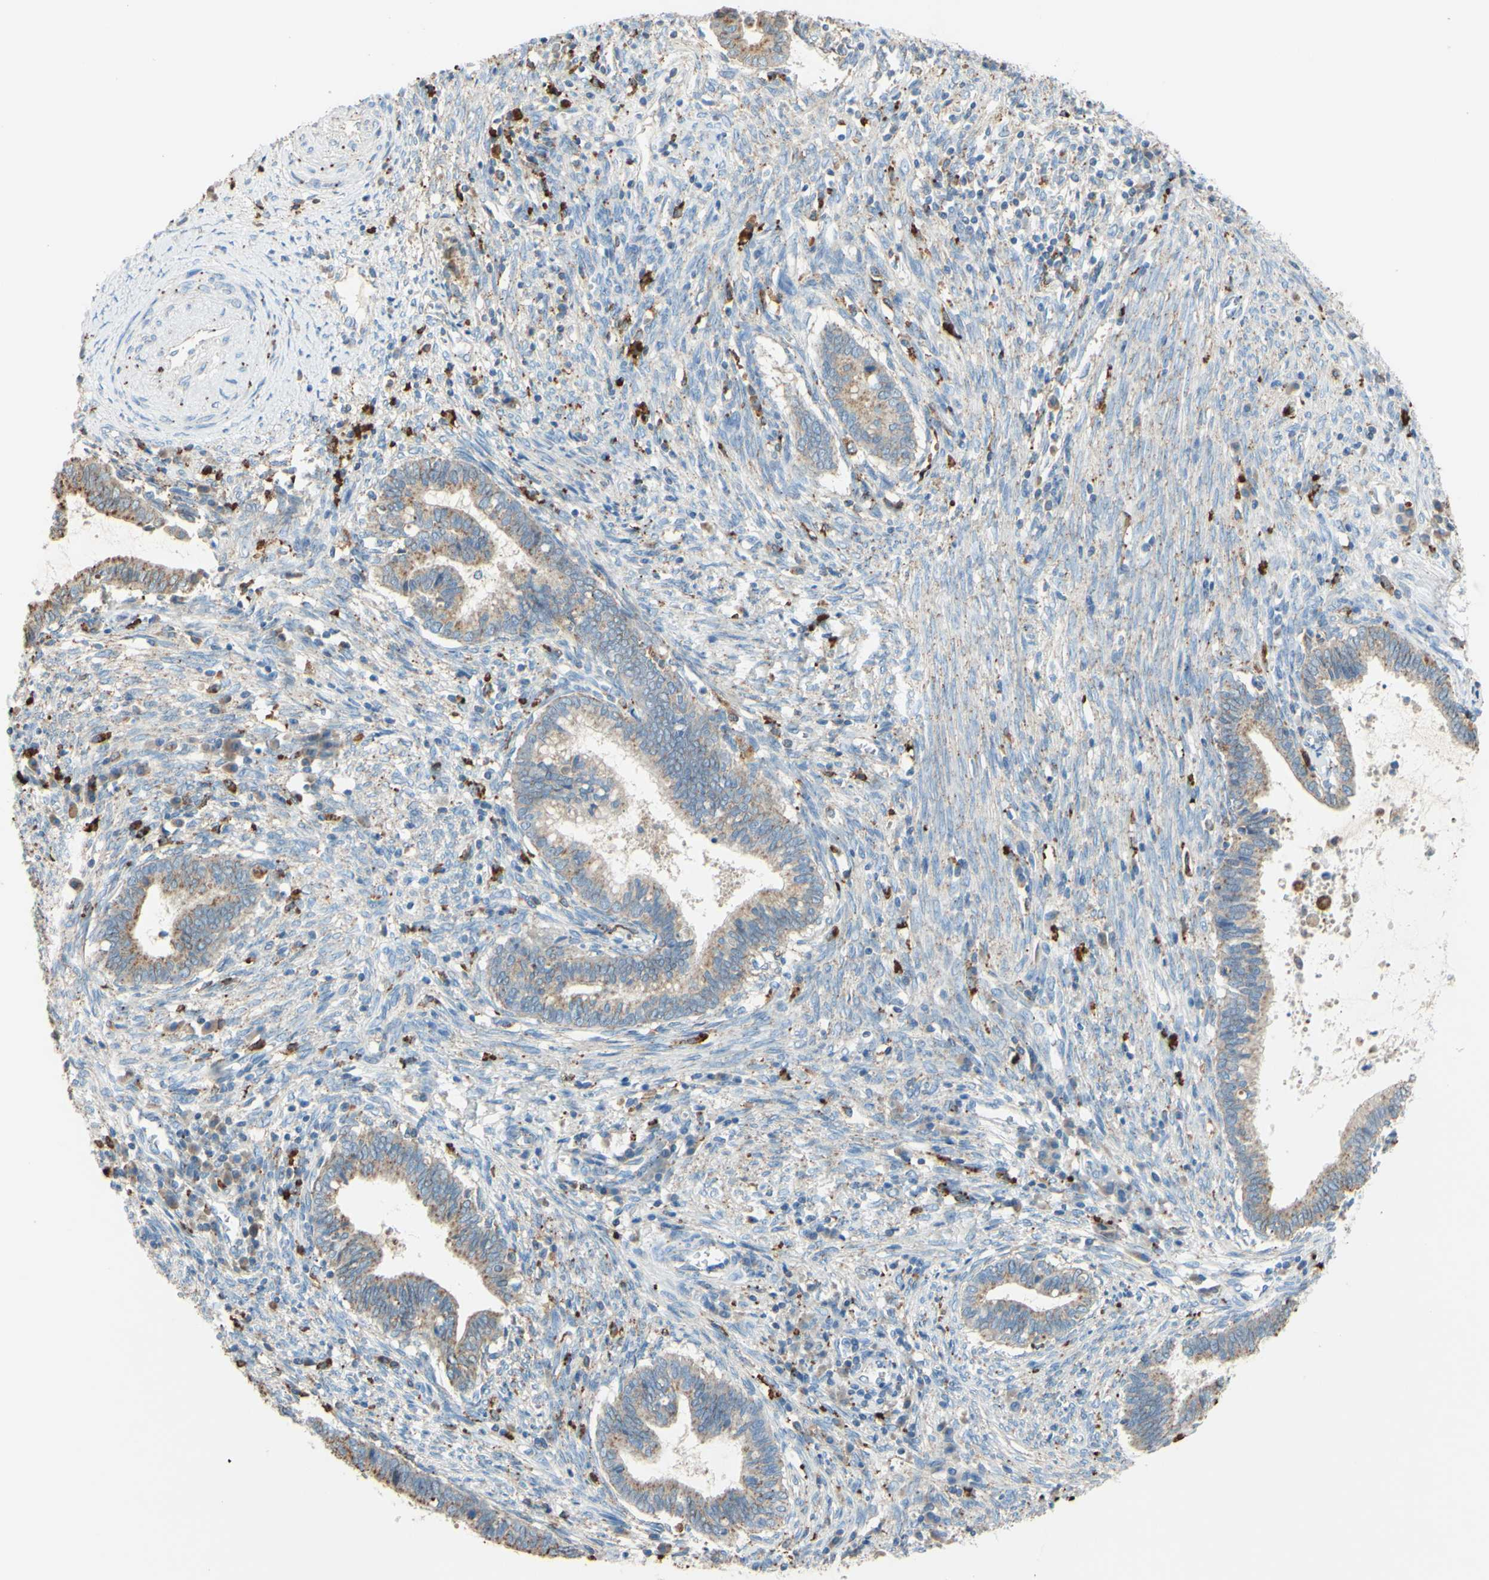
{"staining": {"intensity": "weak", "quantity": ">75%", "location": "cytoplasmic/membranous"}, "tissue": "cervical cancer", "cell_type": "Tumor cells", "image_type": "cancer", "snomed": [{"axis": "morphology", "description": "Adenocarcinoma, NOS"}, {"axis": "topography", "description": "Cervix"}], "caption": "Human cervical adenocarcinoma stained for a protein (brown) shows weak cytoplasmic/membranous positive positivity in approximately >75% of tumor cells.", "gene": "CTSD", "patient": {"sex": "female", "age": 44}}